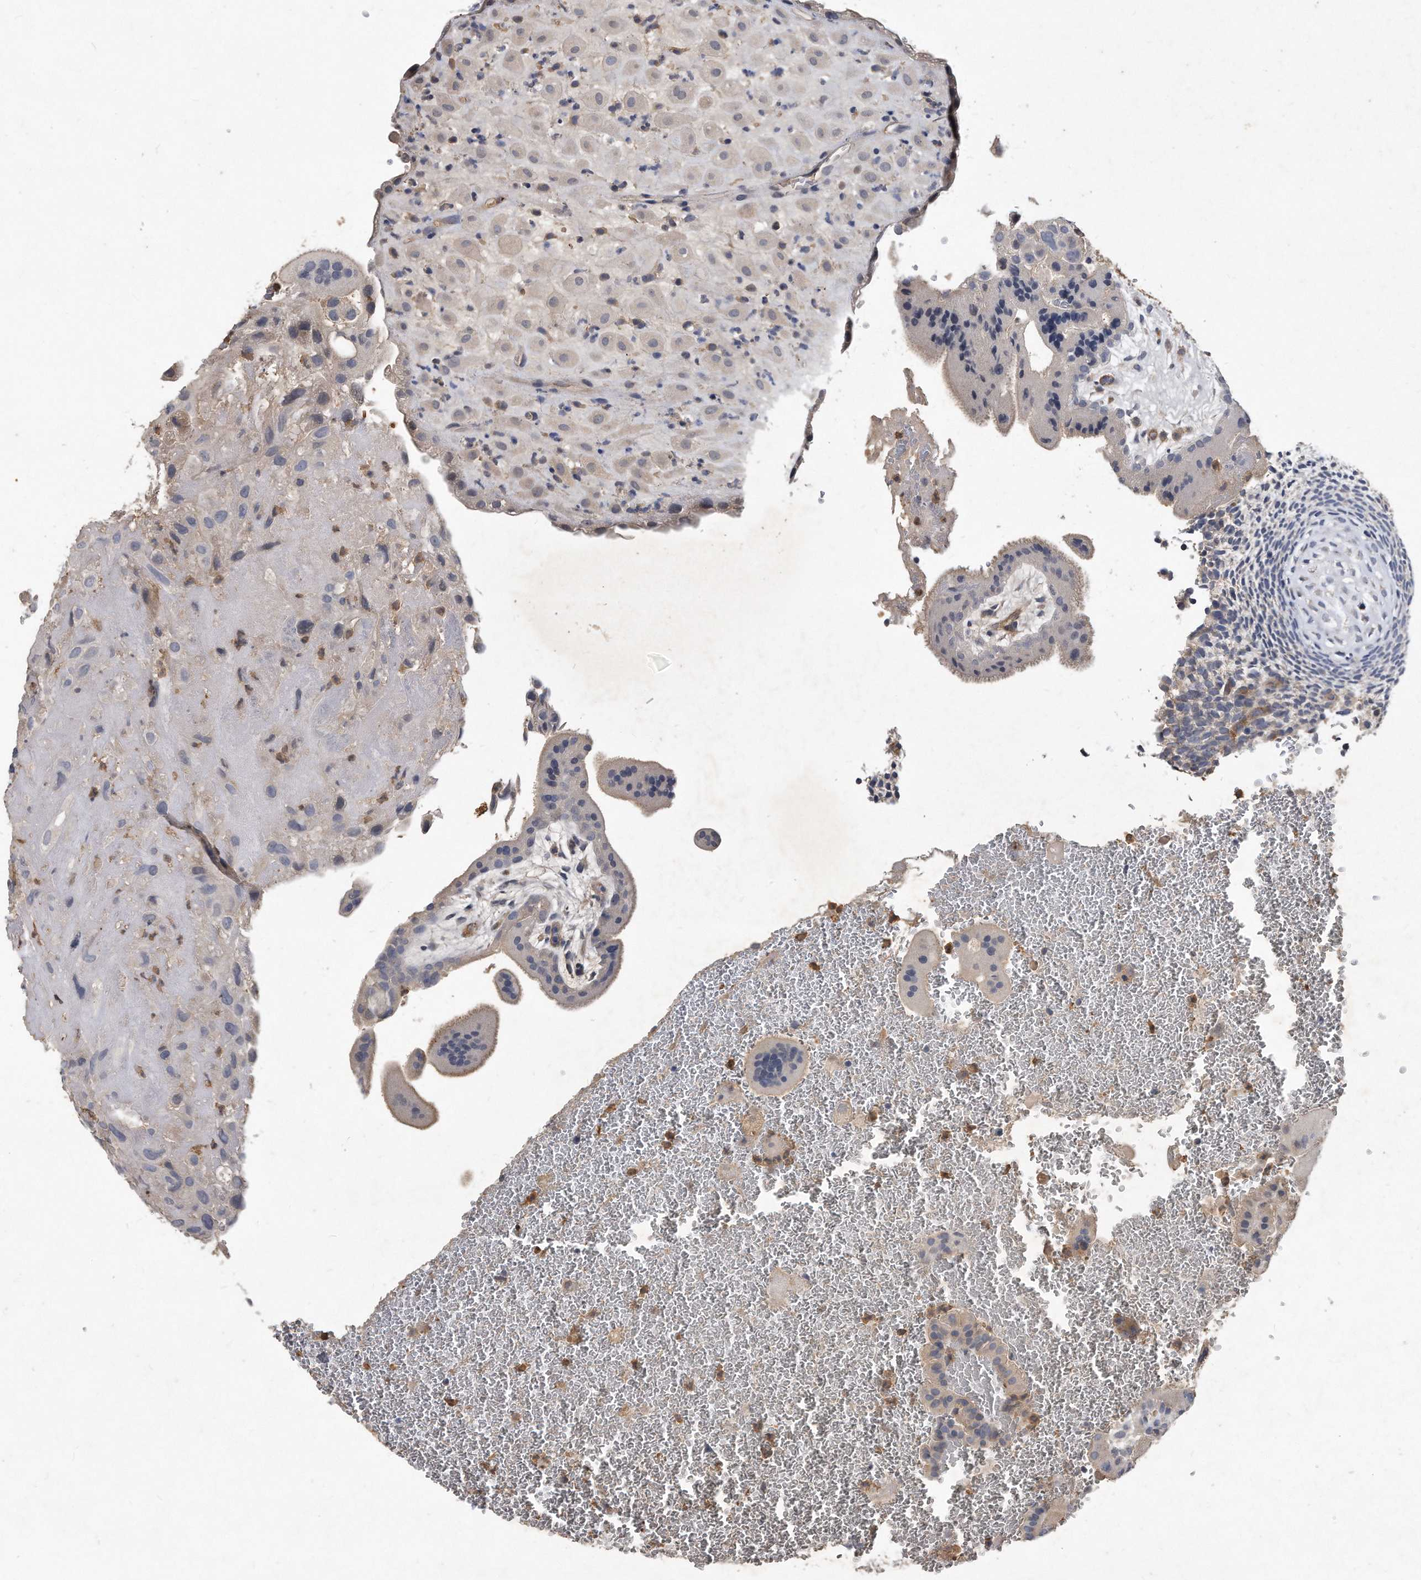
{"staining": {"intensity": "weak", "quantity": "<25%", "location": "cytoplasmic/membranous"}, "tissue": "placenta", "cell_type": "Decidual cells", "image_type": "normal", "snomed": [{"axis": "morphology", "description": "Normal tissue, NOS"}, {"axis": "topography", "description": "Placenta"}], "caption": "This image is of benign placenta stained with immunohistochemistry (IHC) to label a protein in brown with the nuclei are counter-stained blue. There is no staining in decidual cells. (DAB (3,3'-diaminobenzidine) immunohistochemistry (IHC), high magnification).", "gene": "HOMER3", "patient": {"sex": "female", "age": 35}}